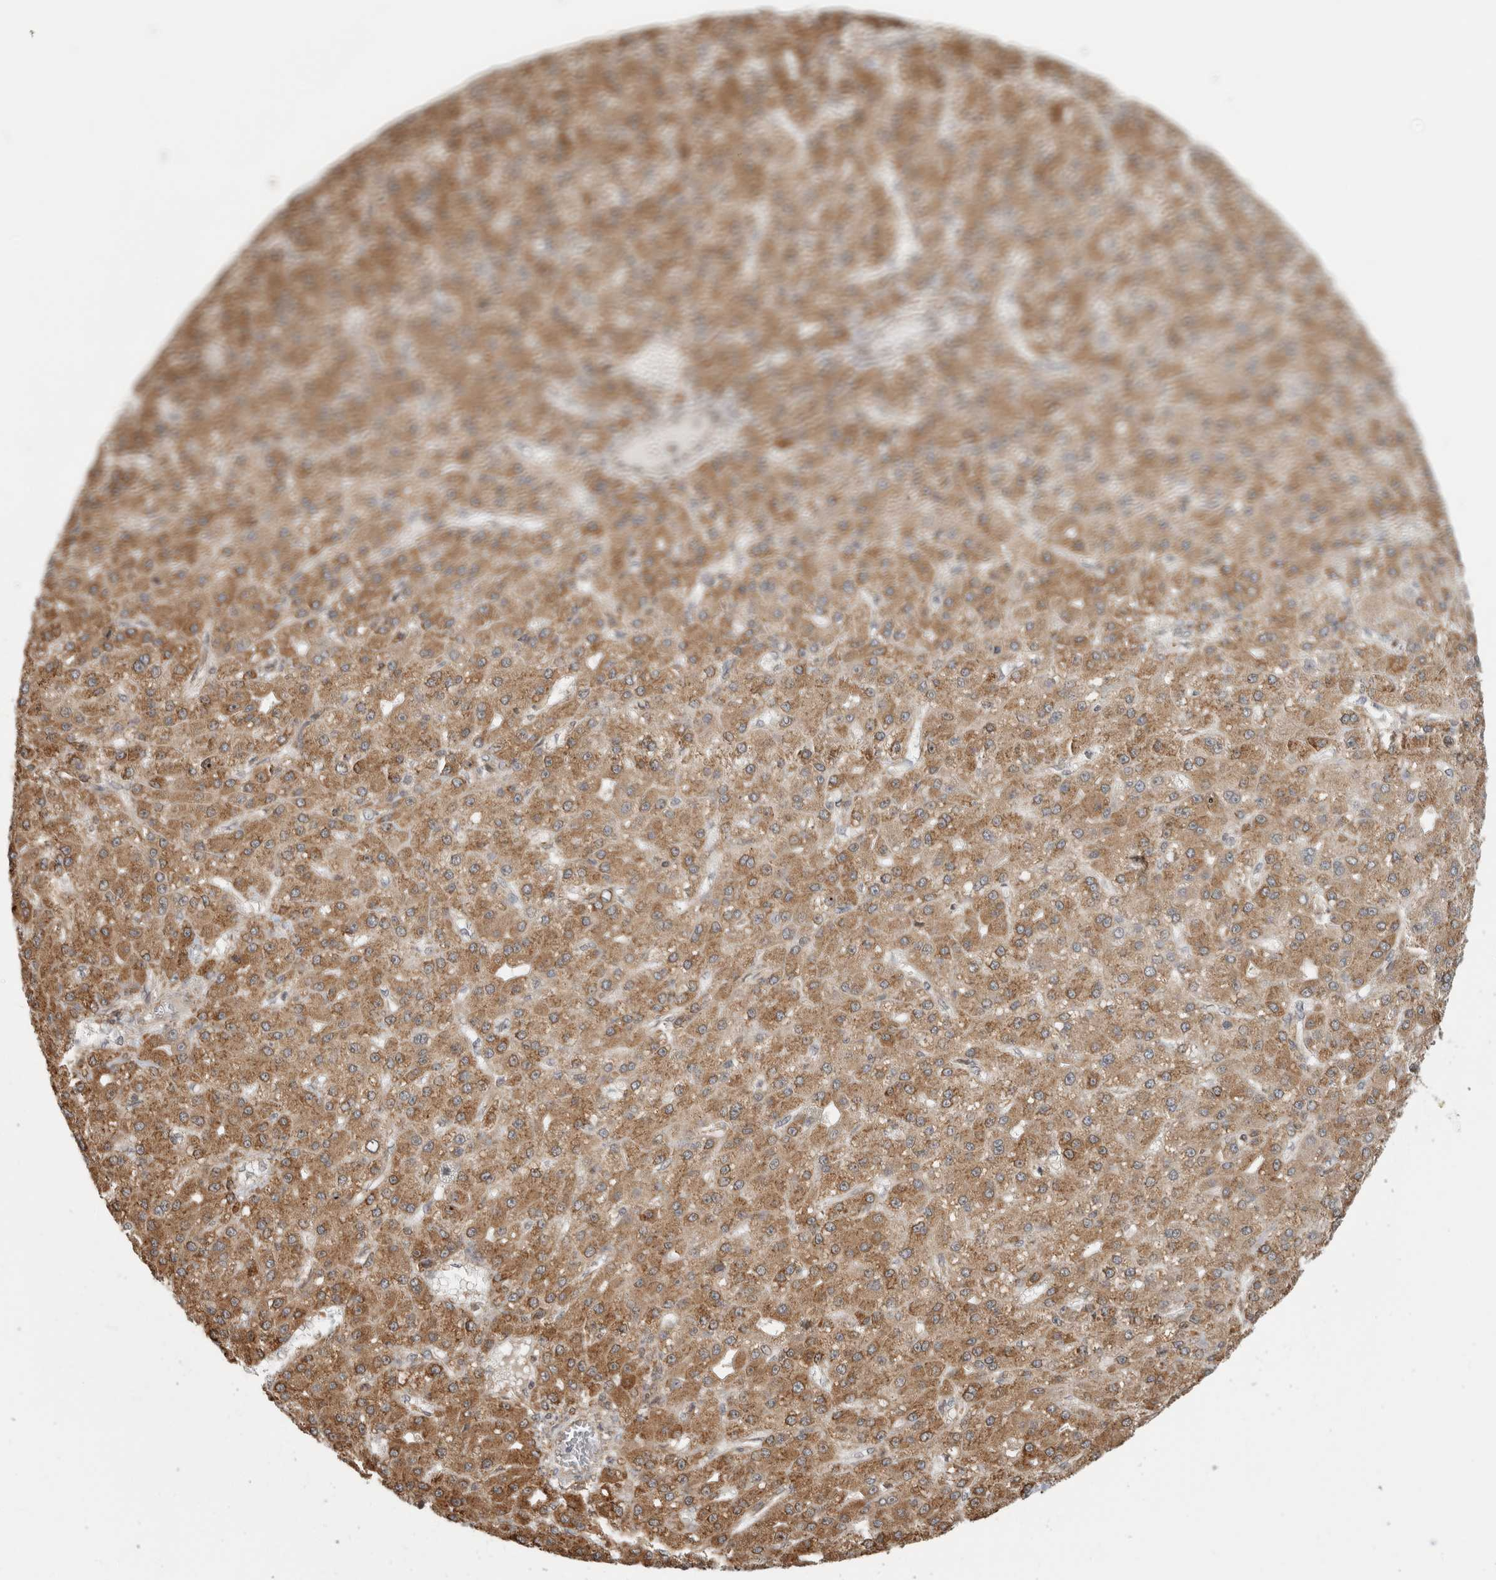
{"staining": {"intensity": "moderate", "quantity": ">75%", "location": "cytoplasmic/membranous"}, "tissue": "liver cancer", "cell_type": "Tumor cells", "image_type": "cancer", "snomed": [{"axis": "morphology", "description": "Carcinoma, Hepatocellular, NOS"}, {"axis": "topography", "description": "Liver"}], "caption": "Immunohistochemistry (IHC) of human liver cancer (hepatocellular carcinoma) shows medium levels of moderate cytoplasmic/membranous positivity in about >75% of tumor cells.", "gene": "MS4A7", "patient": {"sex": "male", "age": 67}}